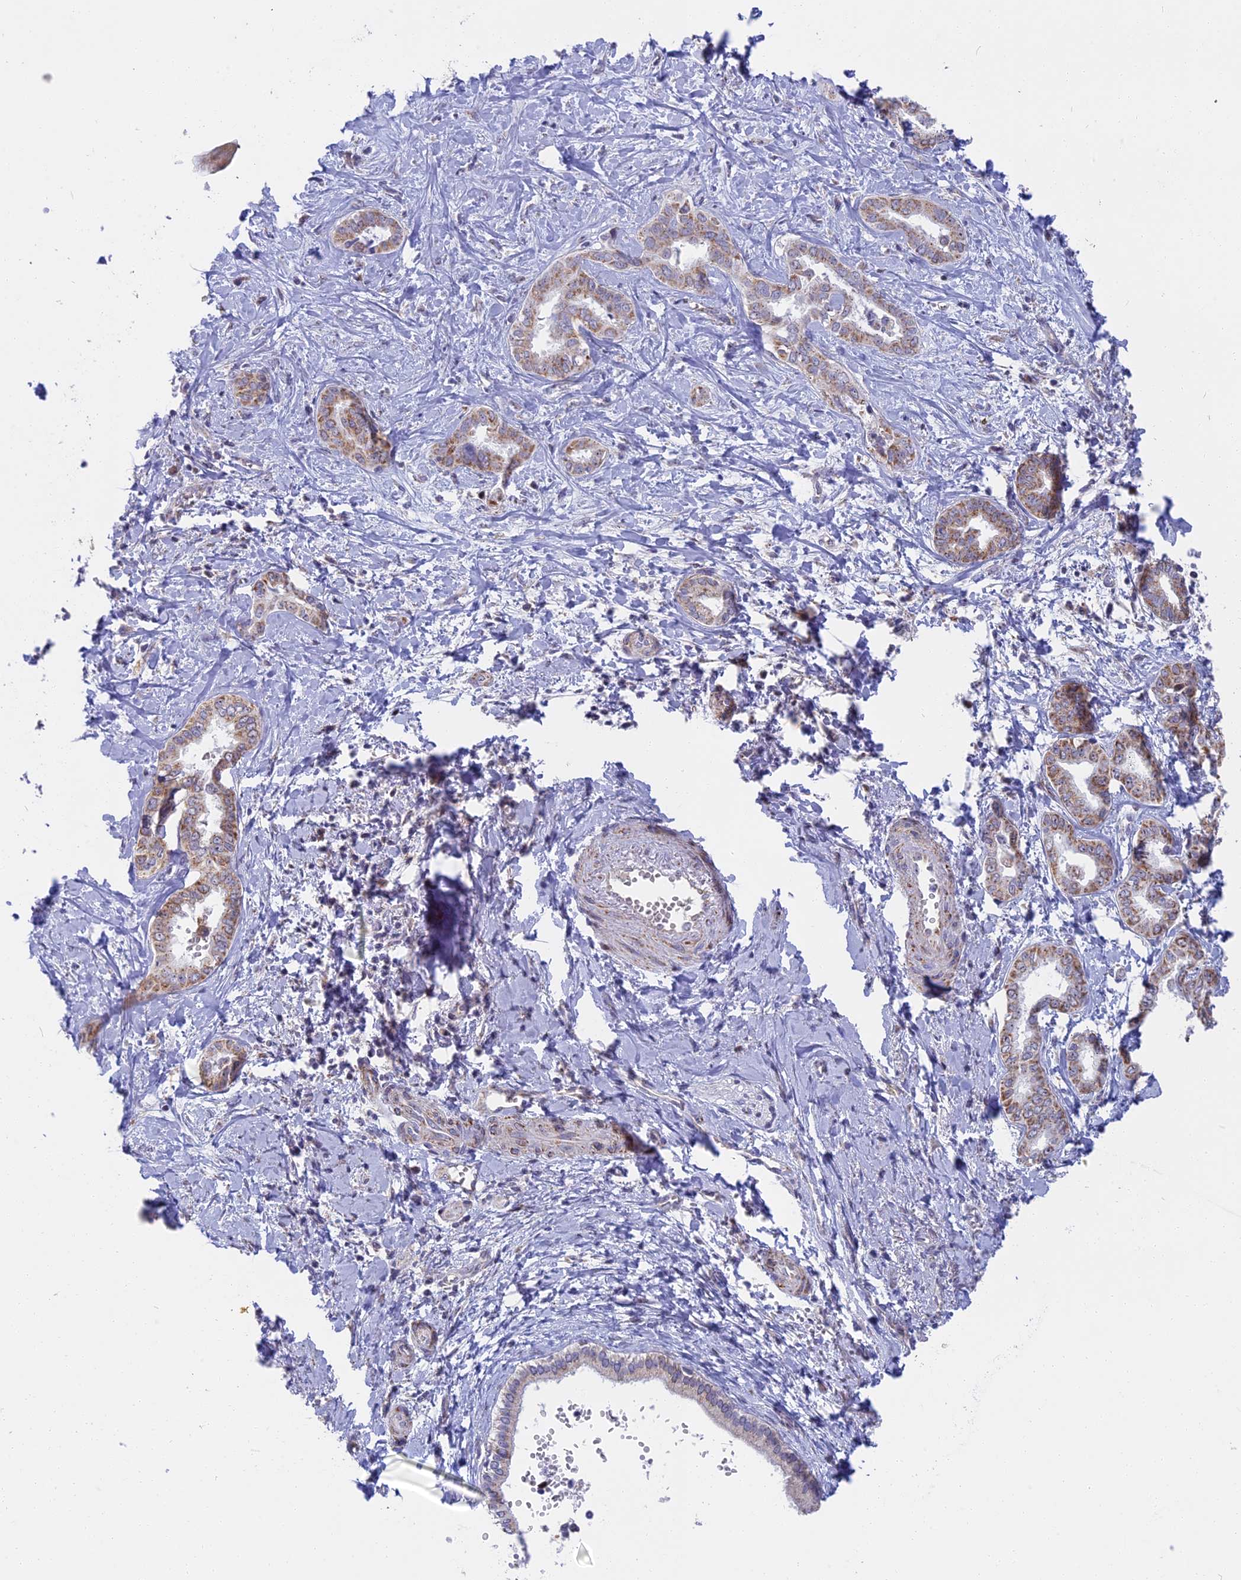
{"staining": {"intensity": "weak", "quantity": ">75%", "location": "cytoplasmic/membranous"}, "tissue": "liver cancer", "cell_type": "Tumor cells", "image_type": "cancer", "snomed": [{"axis": "morphology", "description": "Cholangiocarcinoma"}, {"axis": "topography", "description": "Liver"}], "caption": "Immunohistochemical staining of liver cholangiocarcinoma reveals low levels of weak cytoplasmic/membranous positivity in approximately >75% of tumor cells.", "gene": "DTWD1", "patient": {"sex": "female", "age": 77}}